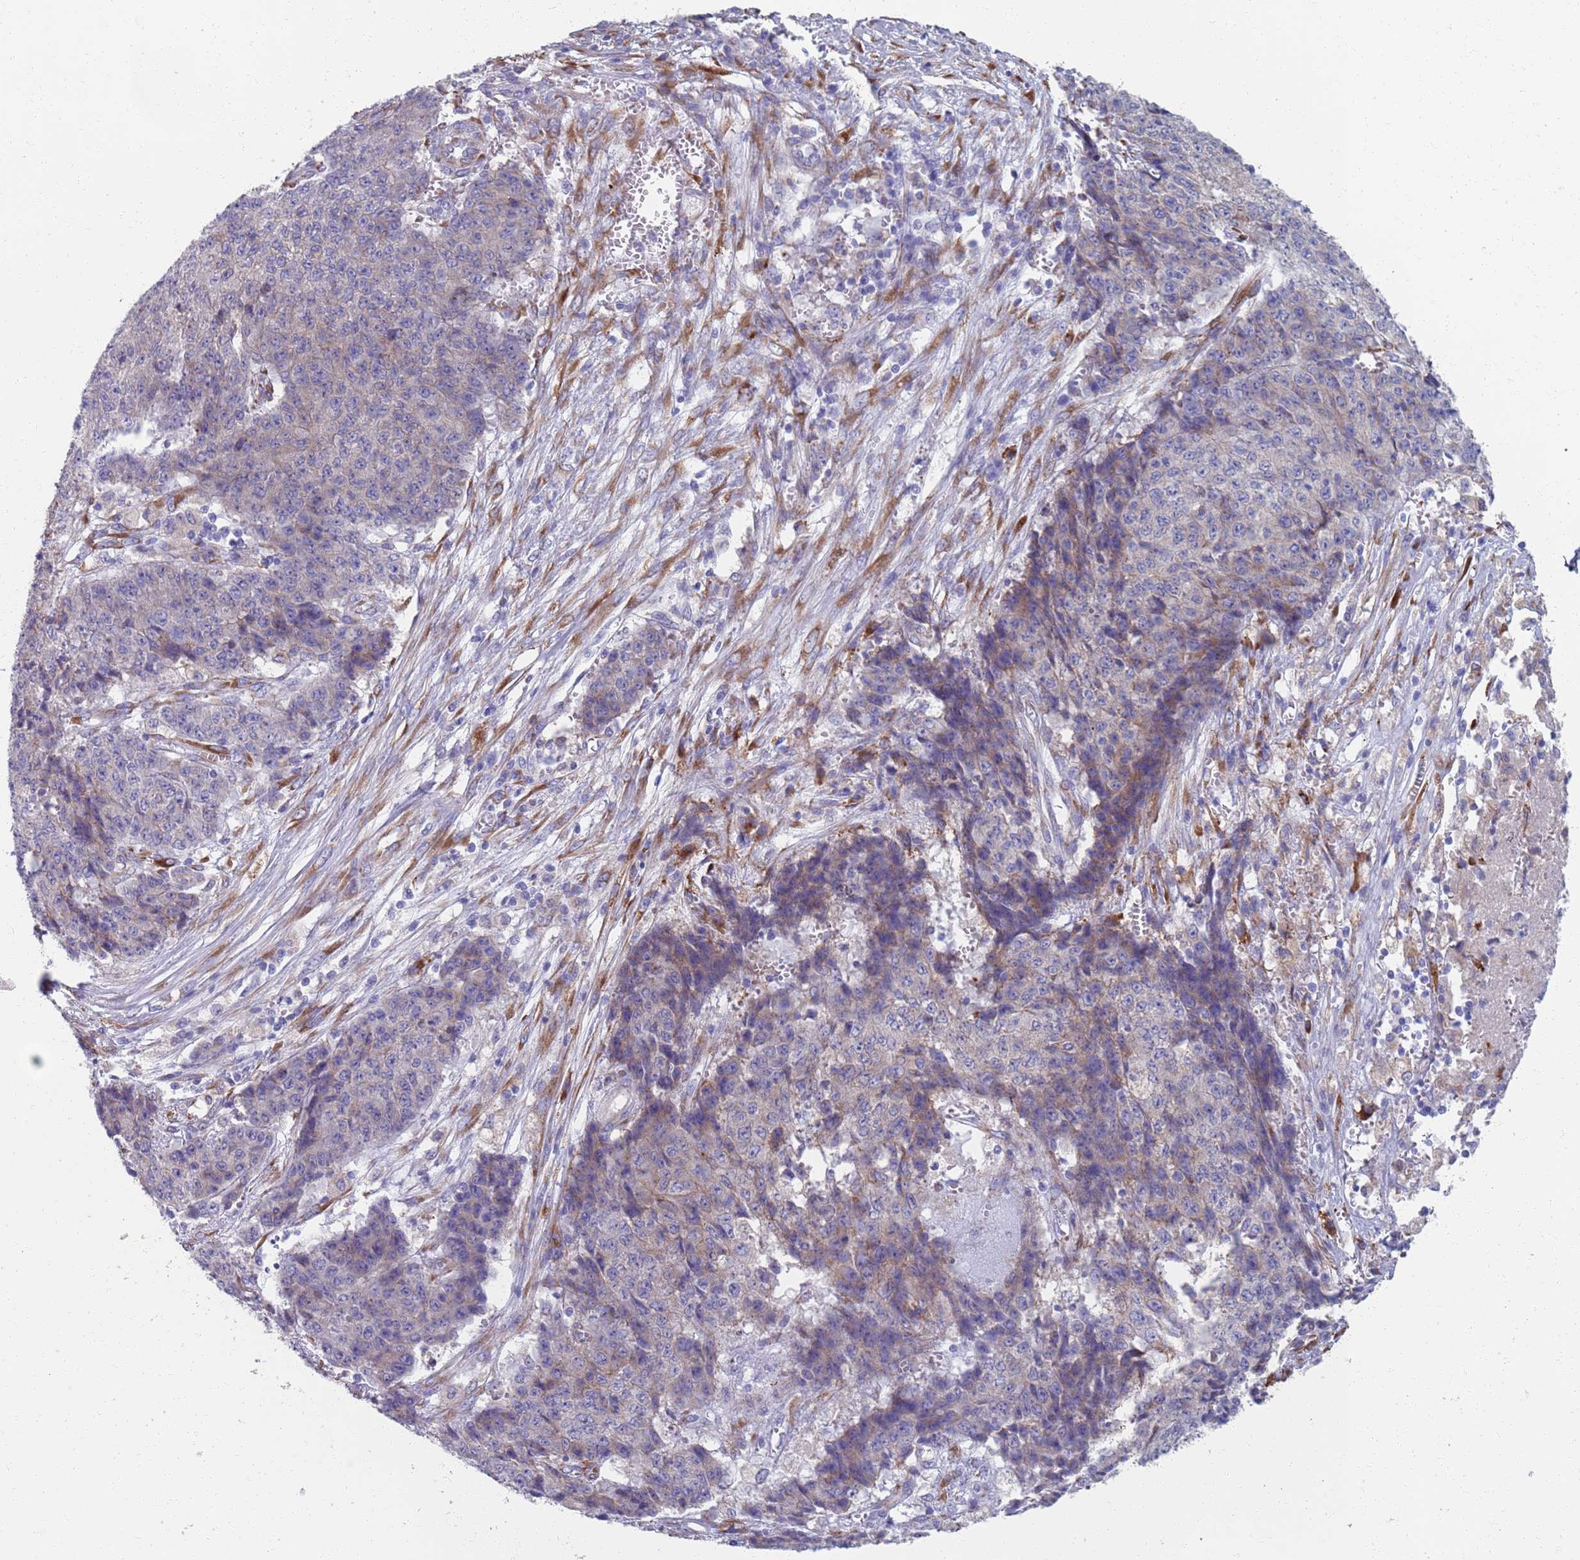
{"staining": {"intensity": "weak", "quantity": "<25%", "location": "cytoplasmic/membranous"}, "tissue": "ovarian cancer", "cell_type": "Tumor cells", "image_type": "cancer", "snomed": [{"axis": "morphology", "description": "Carcinoma, endometroid"}, {"axis": "topography", "description": "Ovary"}], "caption": "Immunohistochemistry of endometroid carcinoma (ovarian) demonstrates no staining in tumor cells.", "gene": "PLOD1", "patient": {"sex": "female", "age": 42}}